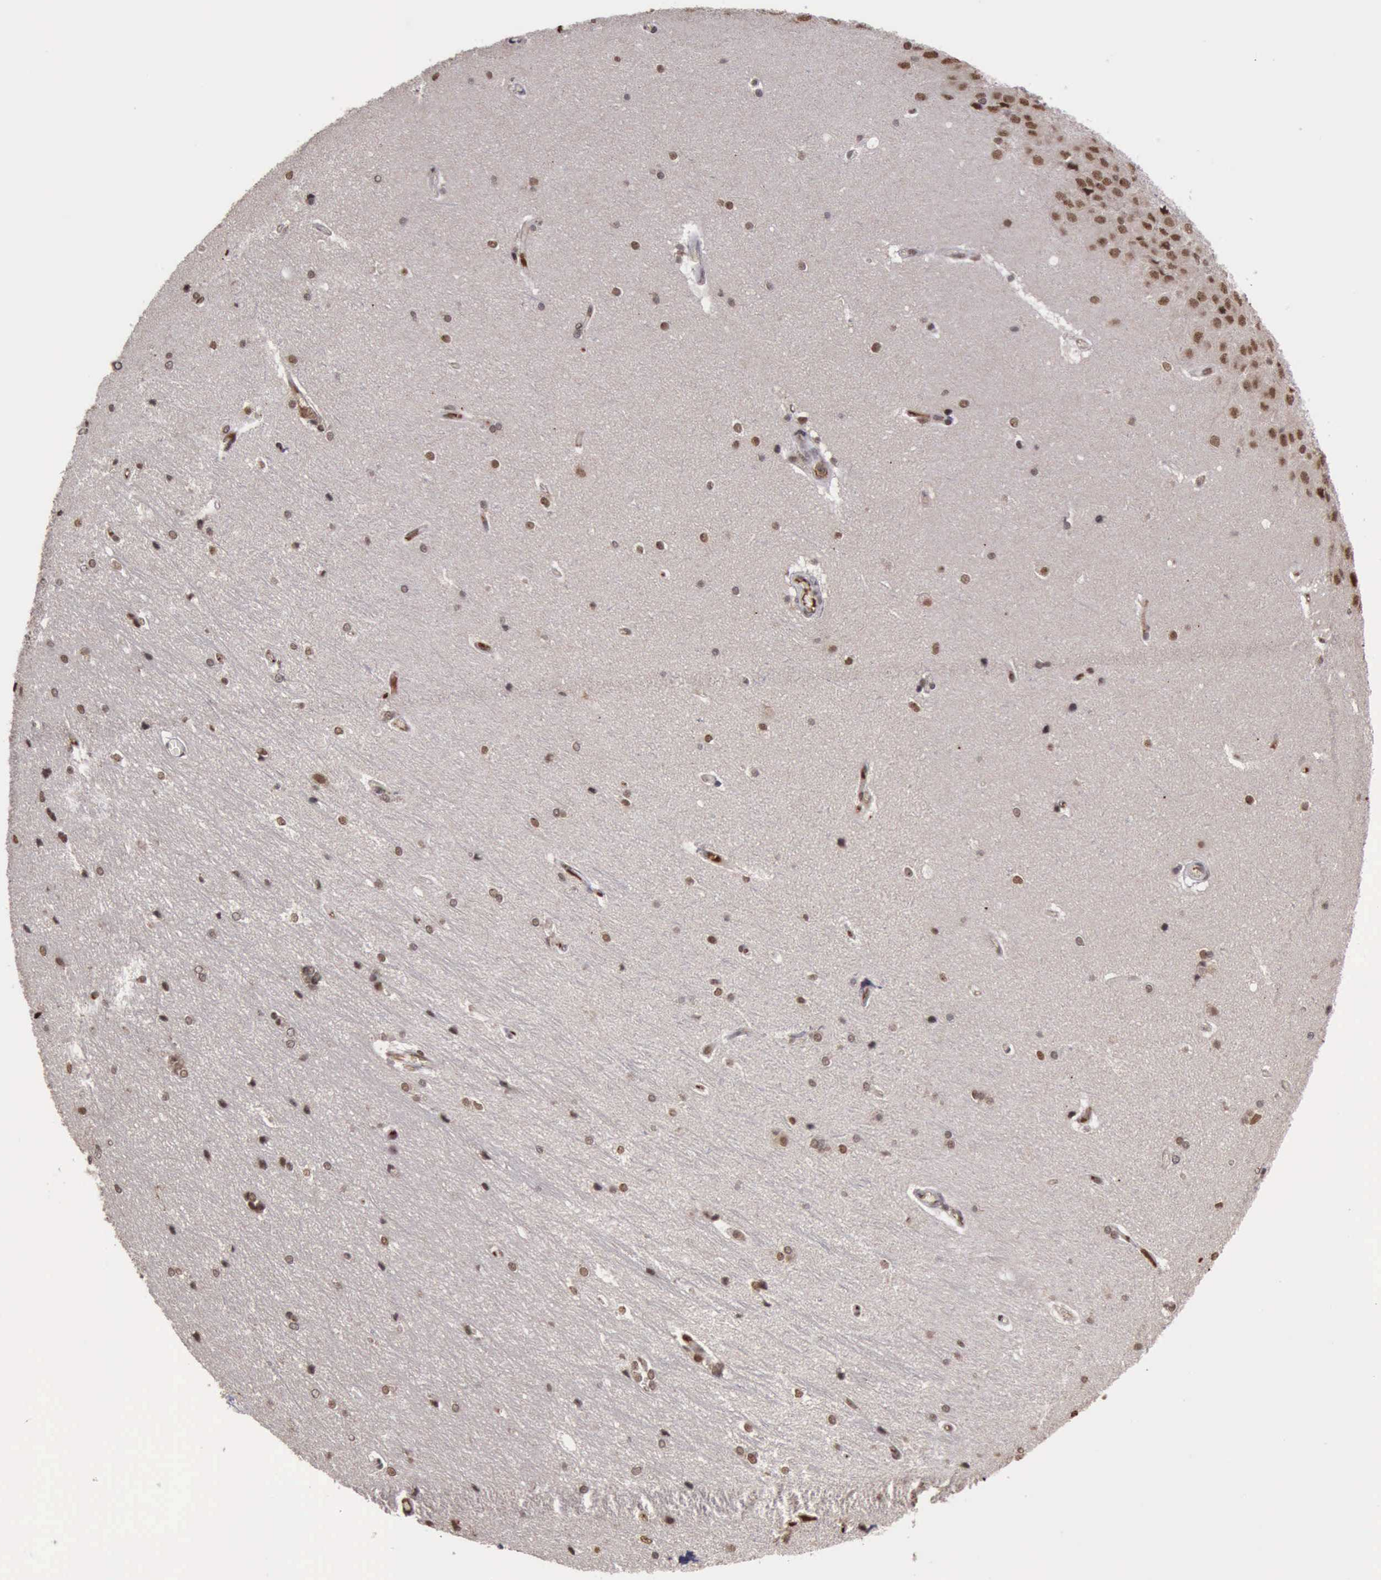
{"staining": {"intensity": "moderate", "quantity": "25%-75%", "location": "nuclear"}, "tissue": "hippocampus", "cell_type": "Glial cells", "image_type": "normal", "snomed": [{"axis": "morphology", "description": "Normal tissue, NOS"}, {"axis": "topography", "description": "Hippocampus"}], "caption": "Glial cells demonstrate medium levels of moderate nuclear staining in about 25%-75% of cells in unremarkable hippocampus.", "gene": "TRMT2A", "patient": {"sex": "female", "age": 19}}